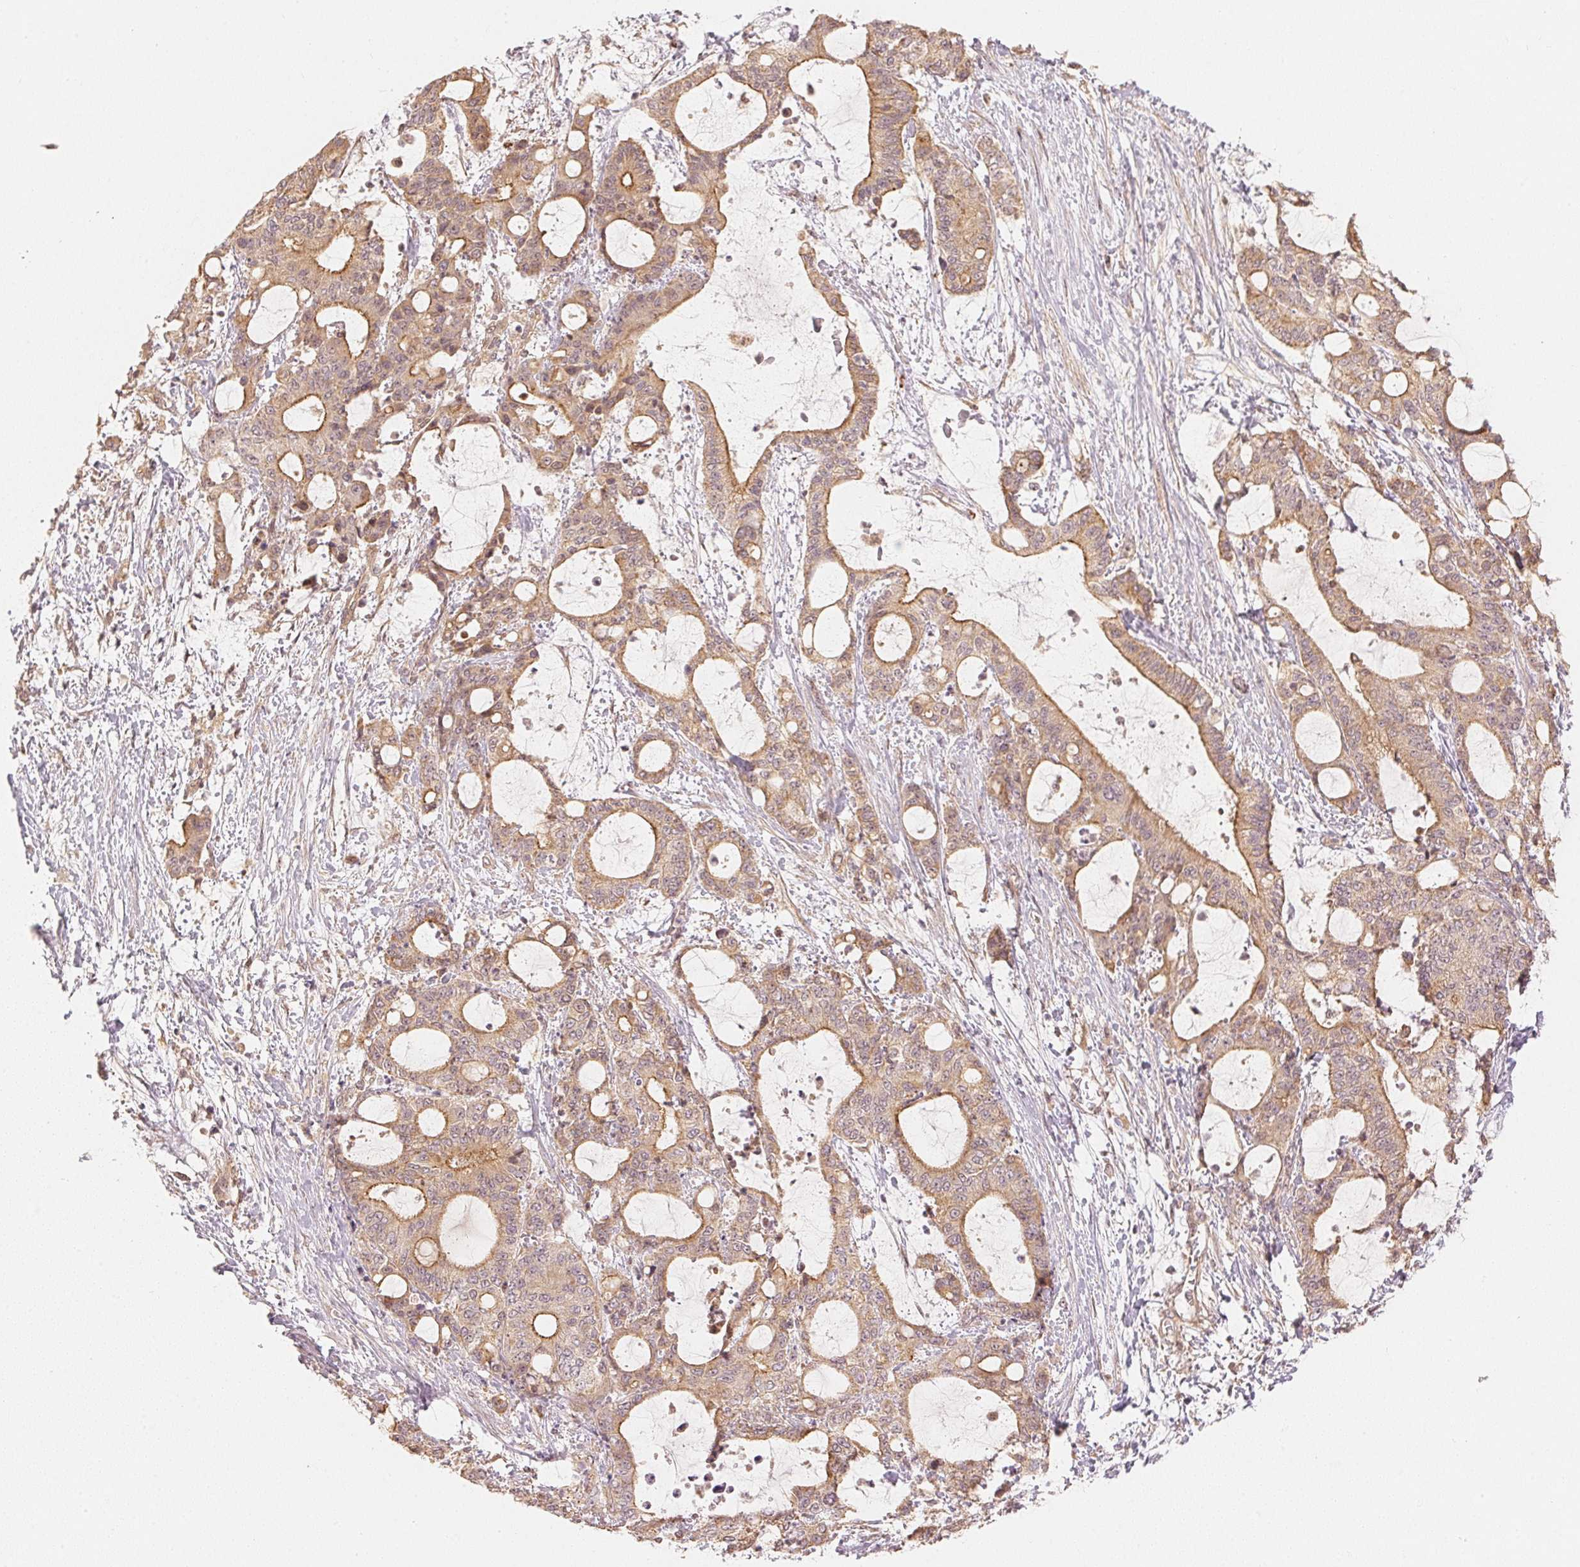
{"staining": {"intensity": "moderate", "quantity": ">75%", "location": "cytoplasmic/membranous"}, "tissue": "liver cancer", "cell_type": "Tumor cells", "image_type": "cancer", "snomed": [{"axis": "morphology", "description": "Normal tissue, NOS"}, {"axis": "morphology", "description": "Cholangiocarcinoma"}, {"axis": "topography", "description": "Liver"}, {"axis": "topography", "description": "Peripheral nerve tissue"}], "caption": "Liver cancer stained for a protein (brown) reveals moderate cytoplasmic/membranous positive staining in approximately >75% of tumor cells.", "gene": "WDR54", "patient": {"sex": "female", "age": 73}}